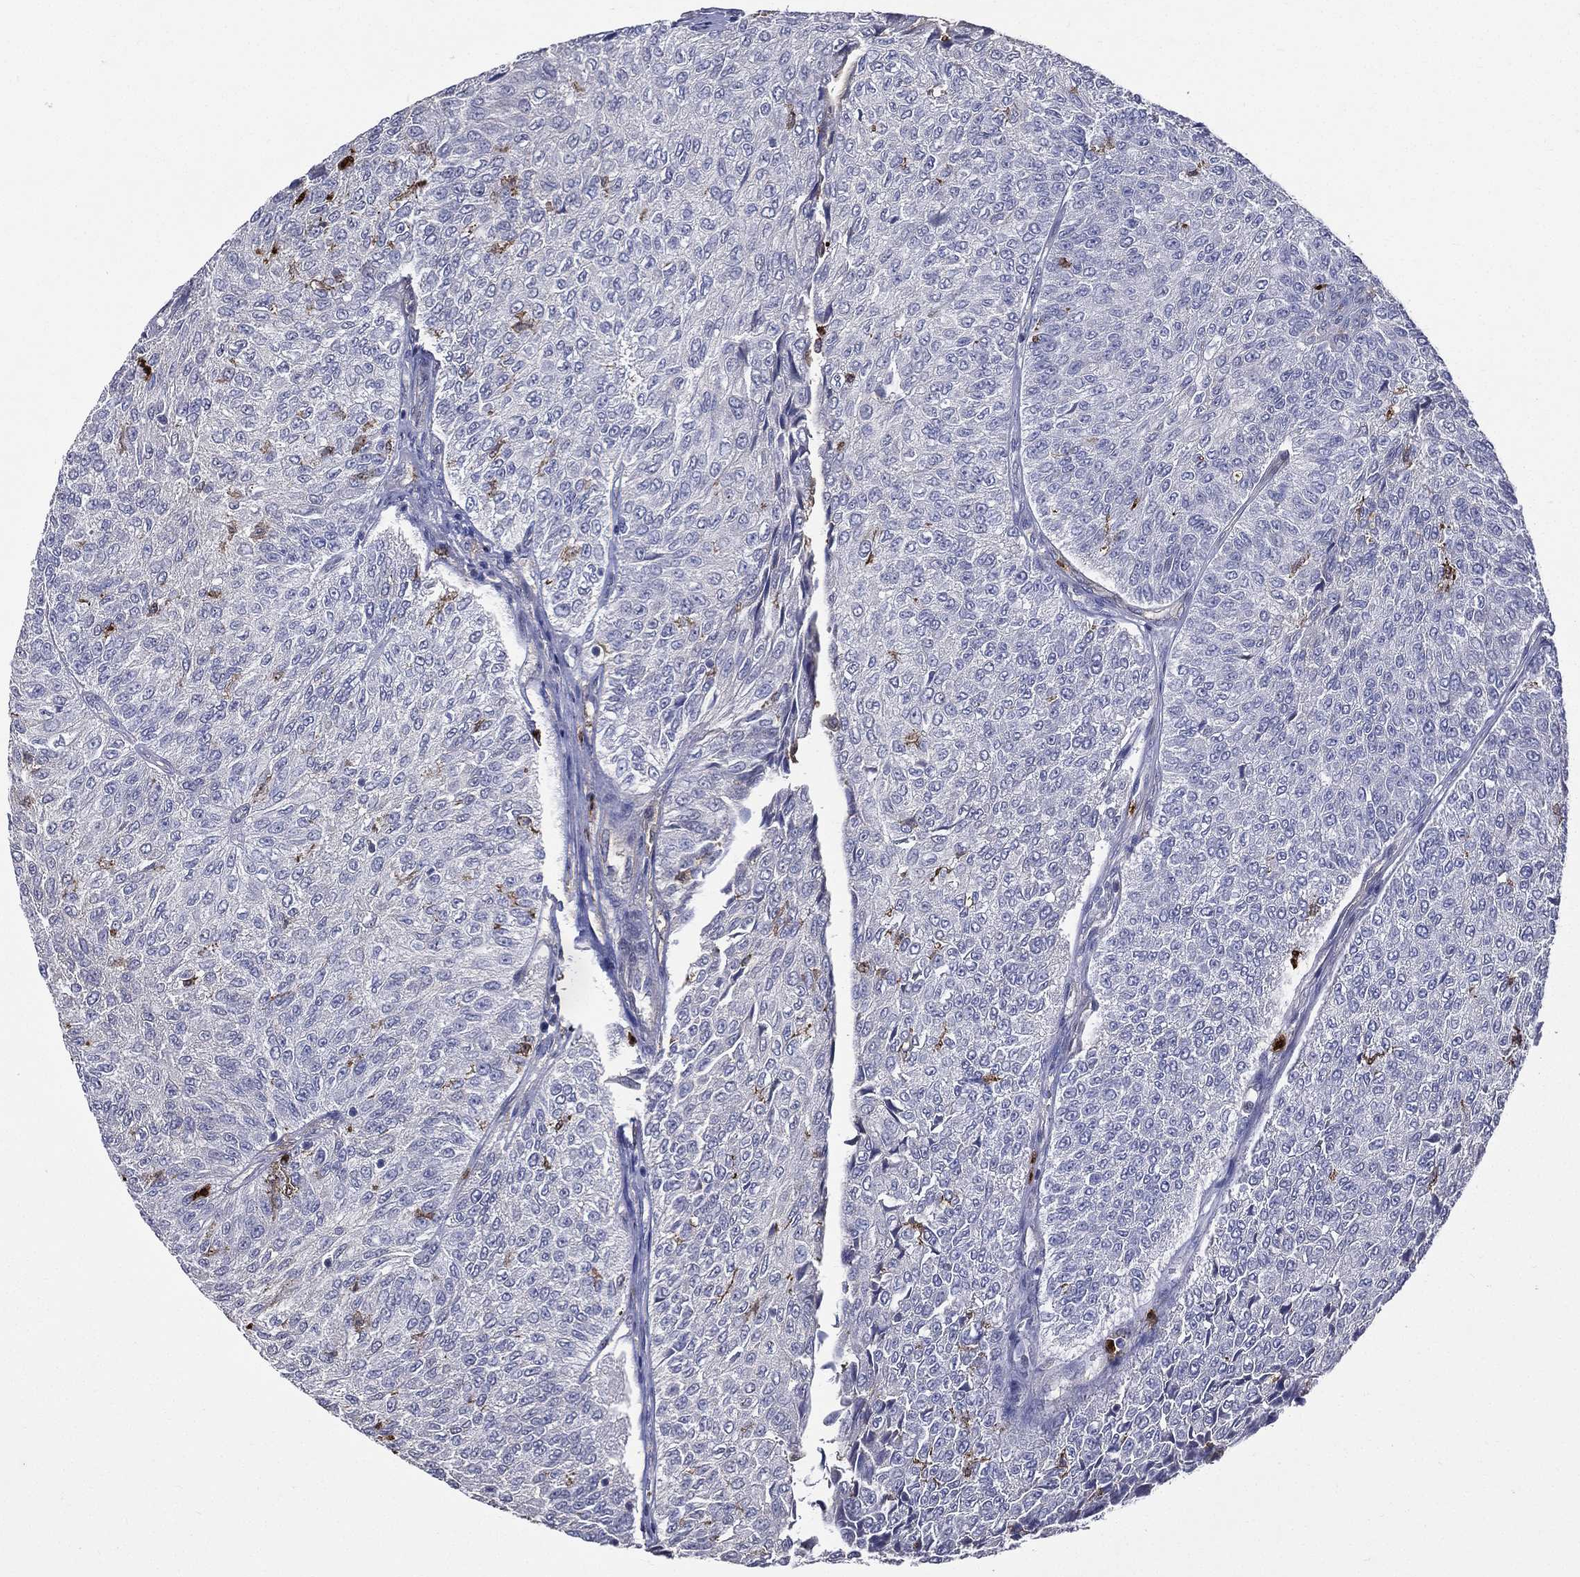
{"staining": {"intensity": "negative", "quantity": "none", "location": "none"}, "tissue": "urothelial cancer", "cell_type": "Tumor cells", "image_type": "cancer", "snomed": [{"axis": "morphology", "description": "Urothelial carcinoma, Low grade"}, {"axis": "topography", "description": "Urinary bladder"}], "caption": "A histopathology image of human urothelial cancer is negative for staining in tumor cells.", "gene": "GPR171", "patient": {"sex": "male", "age": 78}}